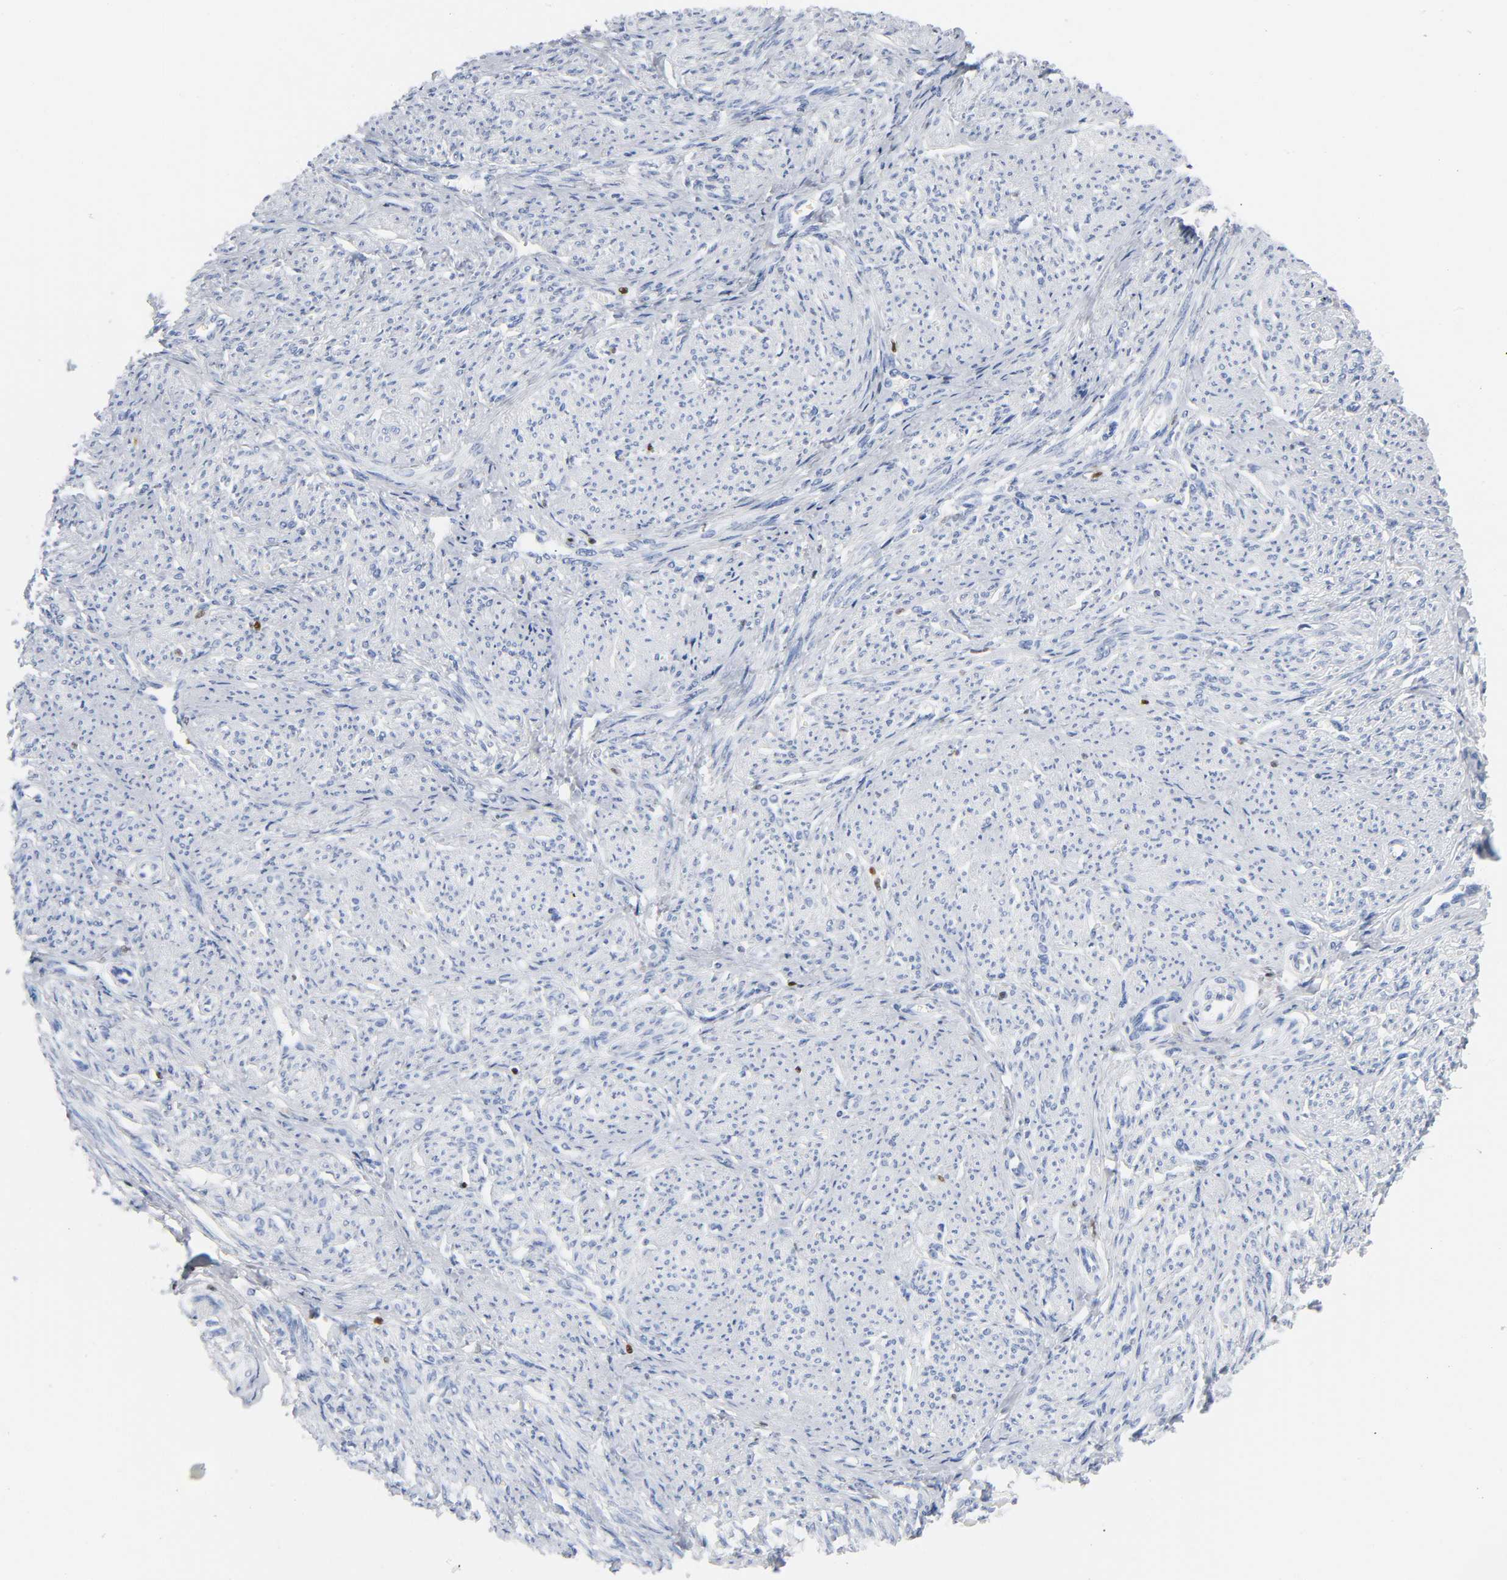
{"staining": {"intensity": "negative", "quantity": "none", "location": "none"}, "tissue": "smooth muscle", "cell_type": "Smooth muscle cells", "image_type": "normal", "snomed": [{"axis": "morphology", "description": "Normal tissue, NOS"}, {"axis": "topography", "description": "Smooth muscle"}], "caption": "Histopathology image shows no significant protein expression in smooth muscle cells of unremarkable smooth muscle.", "gene": "DOK2", "patient": {"sex": "female", "age": 65}}